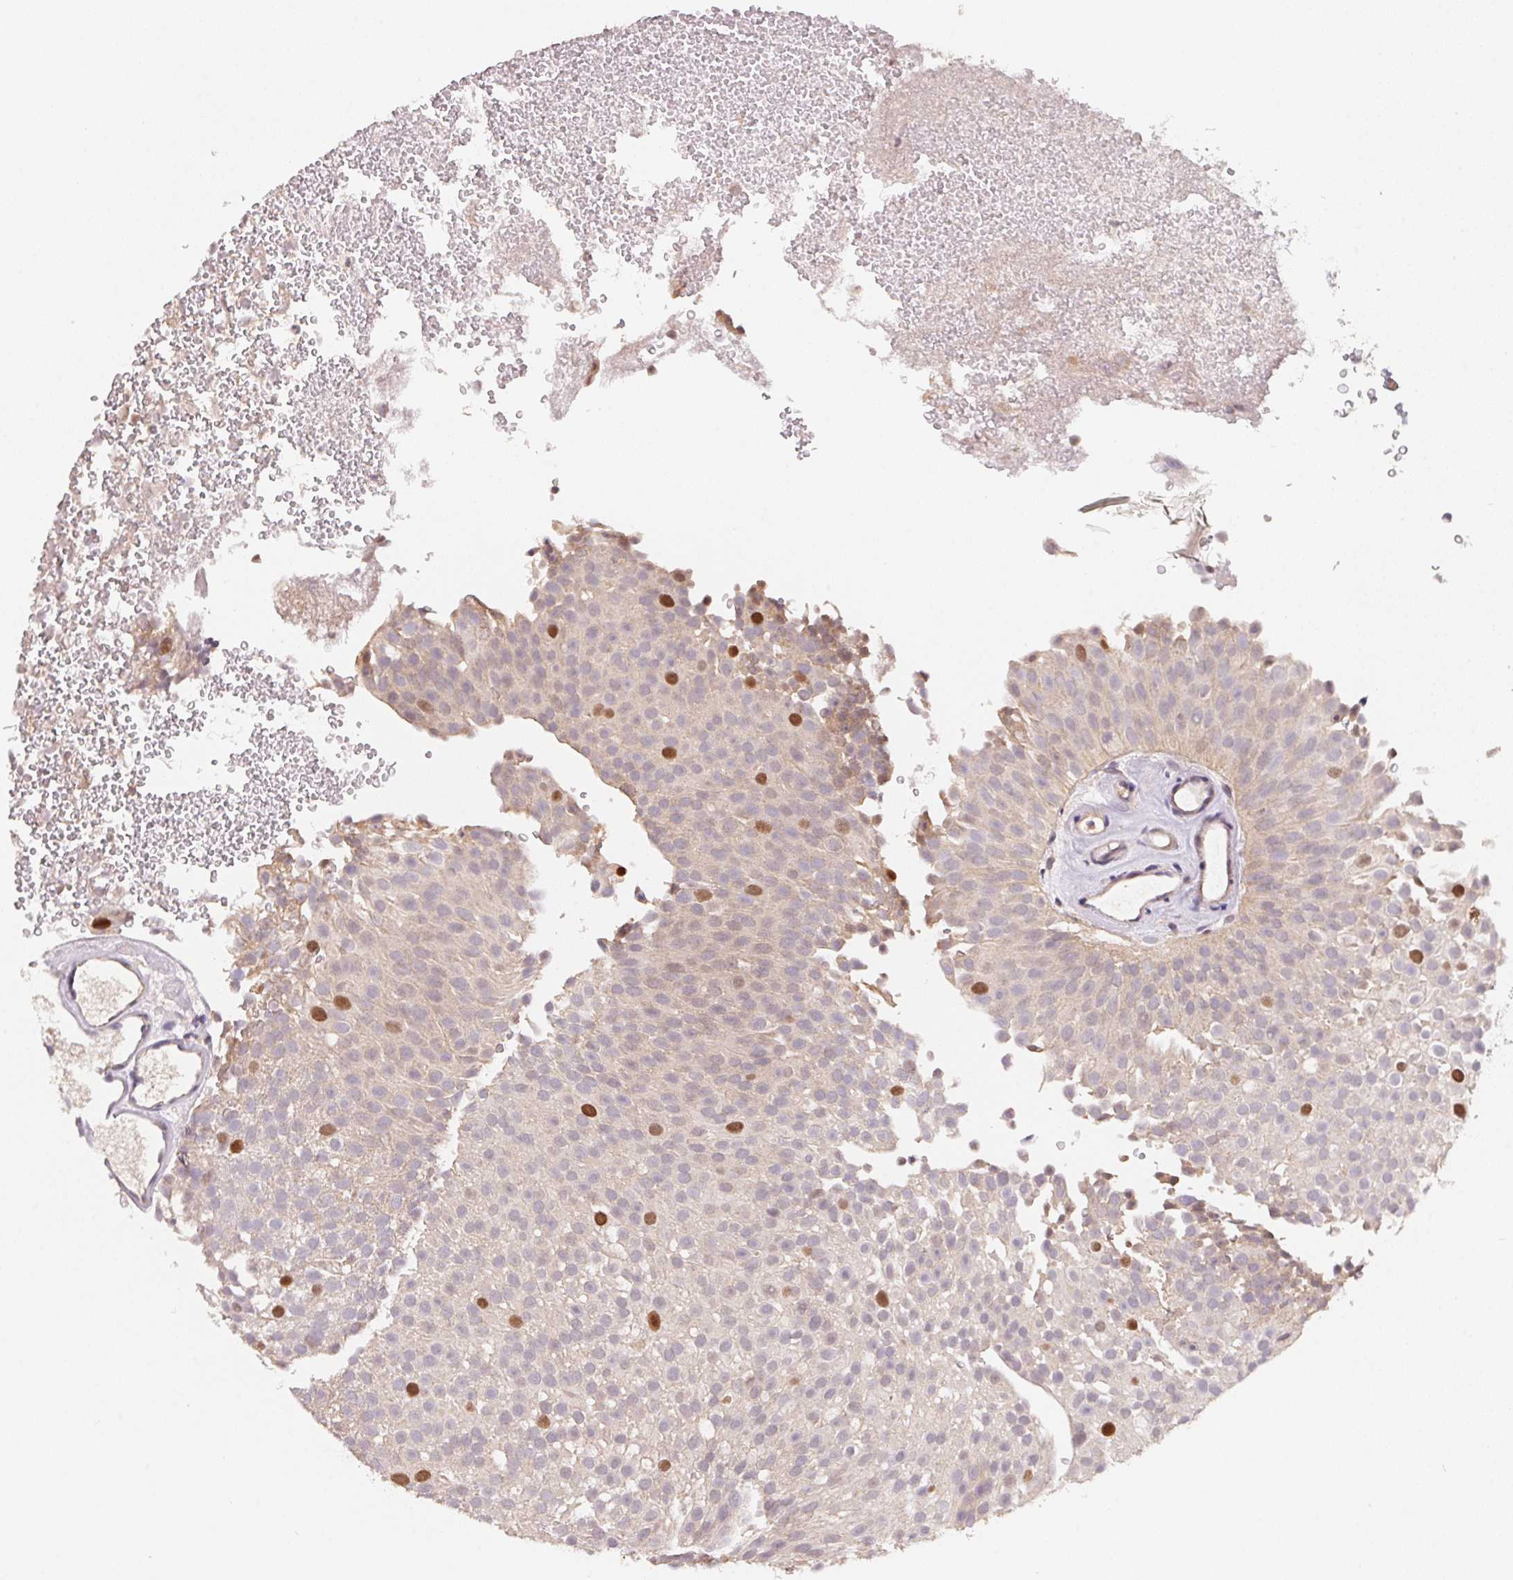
{"staining": {"intensity": "strong", "quantity": "<25%", "location": "nuclear"}, "tissue": "urothelial cancer", "cell_type": "Tumor cells", "image_type": "cancer", "snomed": [{"axis": "morphology", "description": "Urothelial carcinoma, Low grade"}, {"axis": "topography", "description": "Urinary bladder"}], "caption": "Protein expression analysis of low-grade urothelial carcinoma demonstrates strong nuclear expression in about <25% of tumor cells. Using DAB (3,3'-diaminobenzidine) (brown) and hematoxylin (blue) stains, captured at high magnification using brightfield microscopy.", "gene": "KIFC1", "patient": {"sex": "male", "age": 78}}